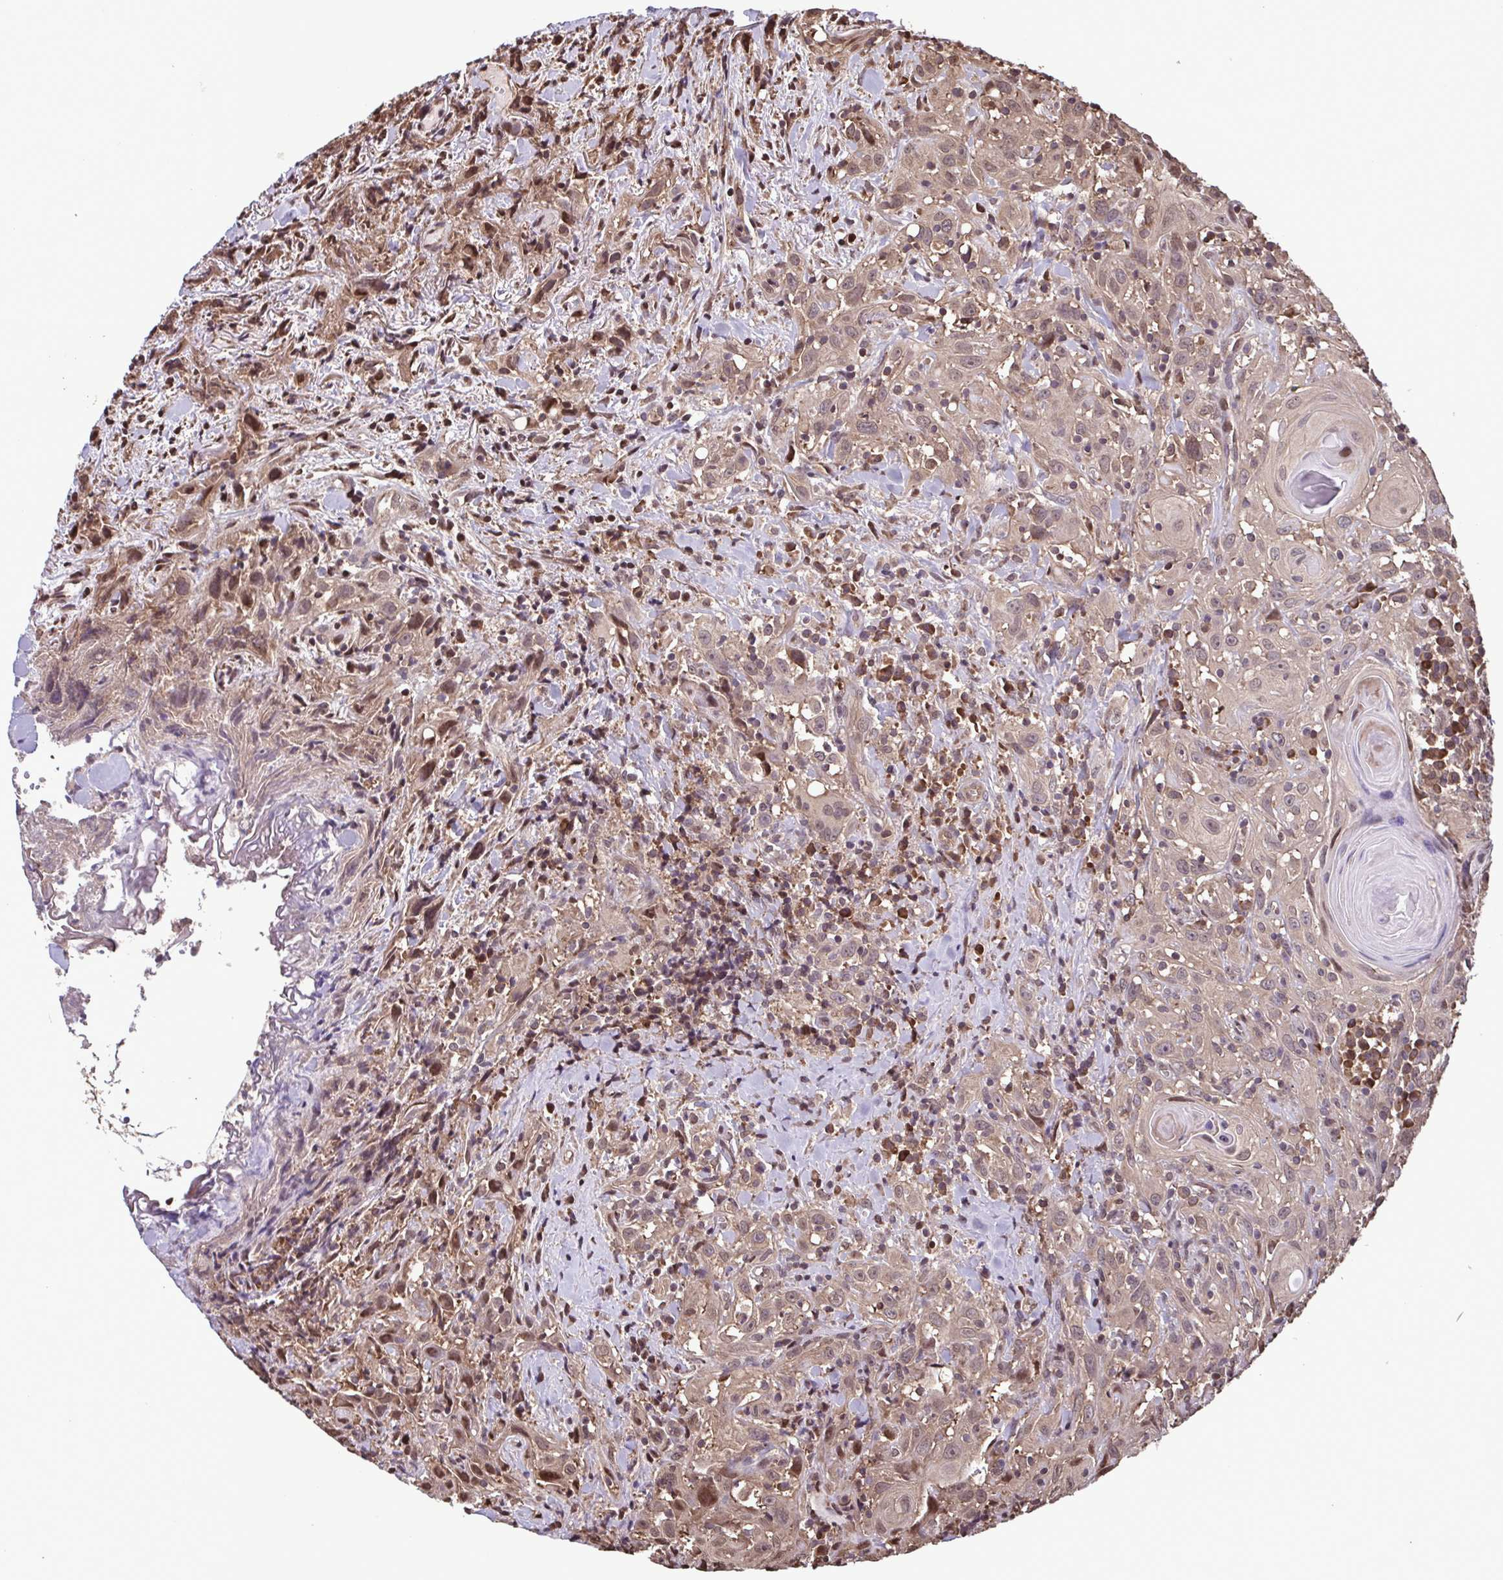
{"staining": {"intensity": "weak", "quantity": ">75%", "location": "cytoplasmic/membranous,nuclear"}, "tissue": "head and neck cancer", "cell_type": "Tumor cells", "image_type": "cancer", "snomed": [{"axis": "morphology", "description": "Squamous cell carcinoma, NOS"}, {"axis": "topography", "description": "Head-Neck"}], "caption": "A high-resolution micrograph shows IHC staining of head and neck cancer, which exhibits weak cytoplasmic/membranous and nuclear expression in approximately >75% of tumor cells.", "gene": "SEC63", "patient": {"sex": "female", "age": 95}}